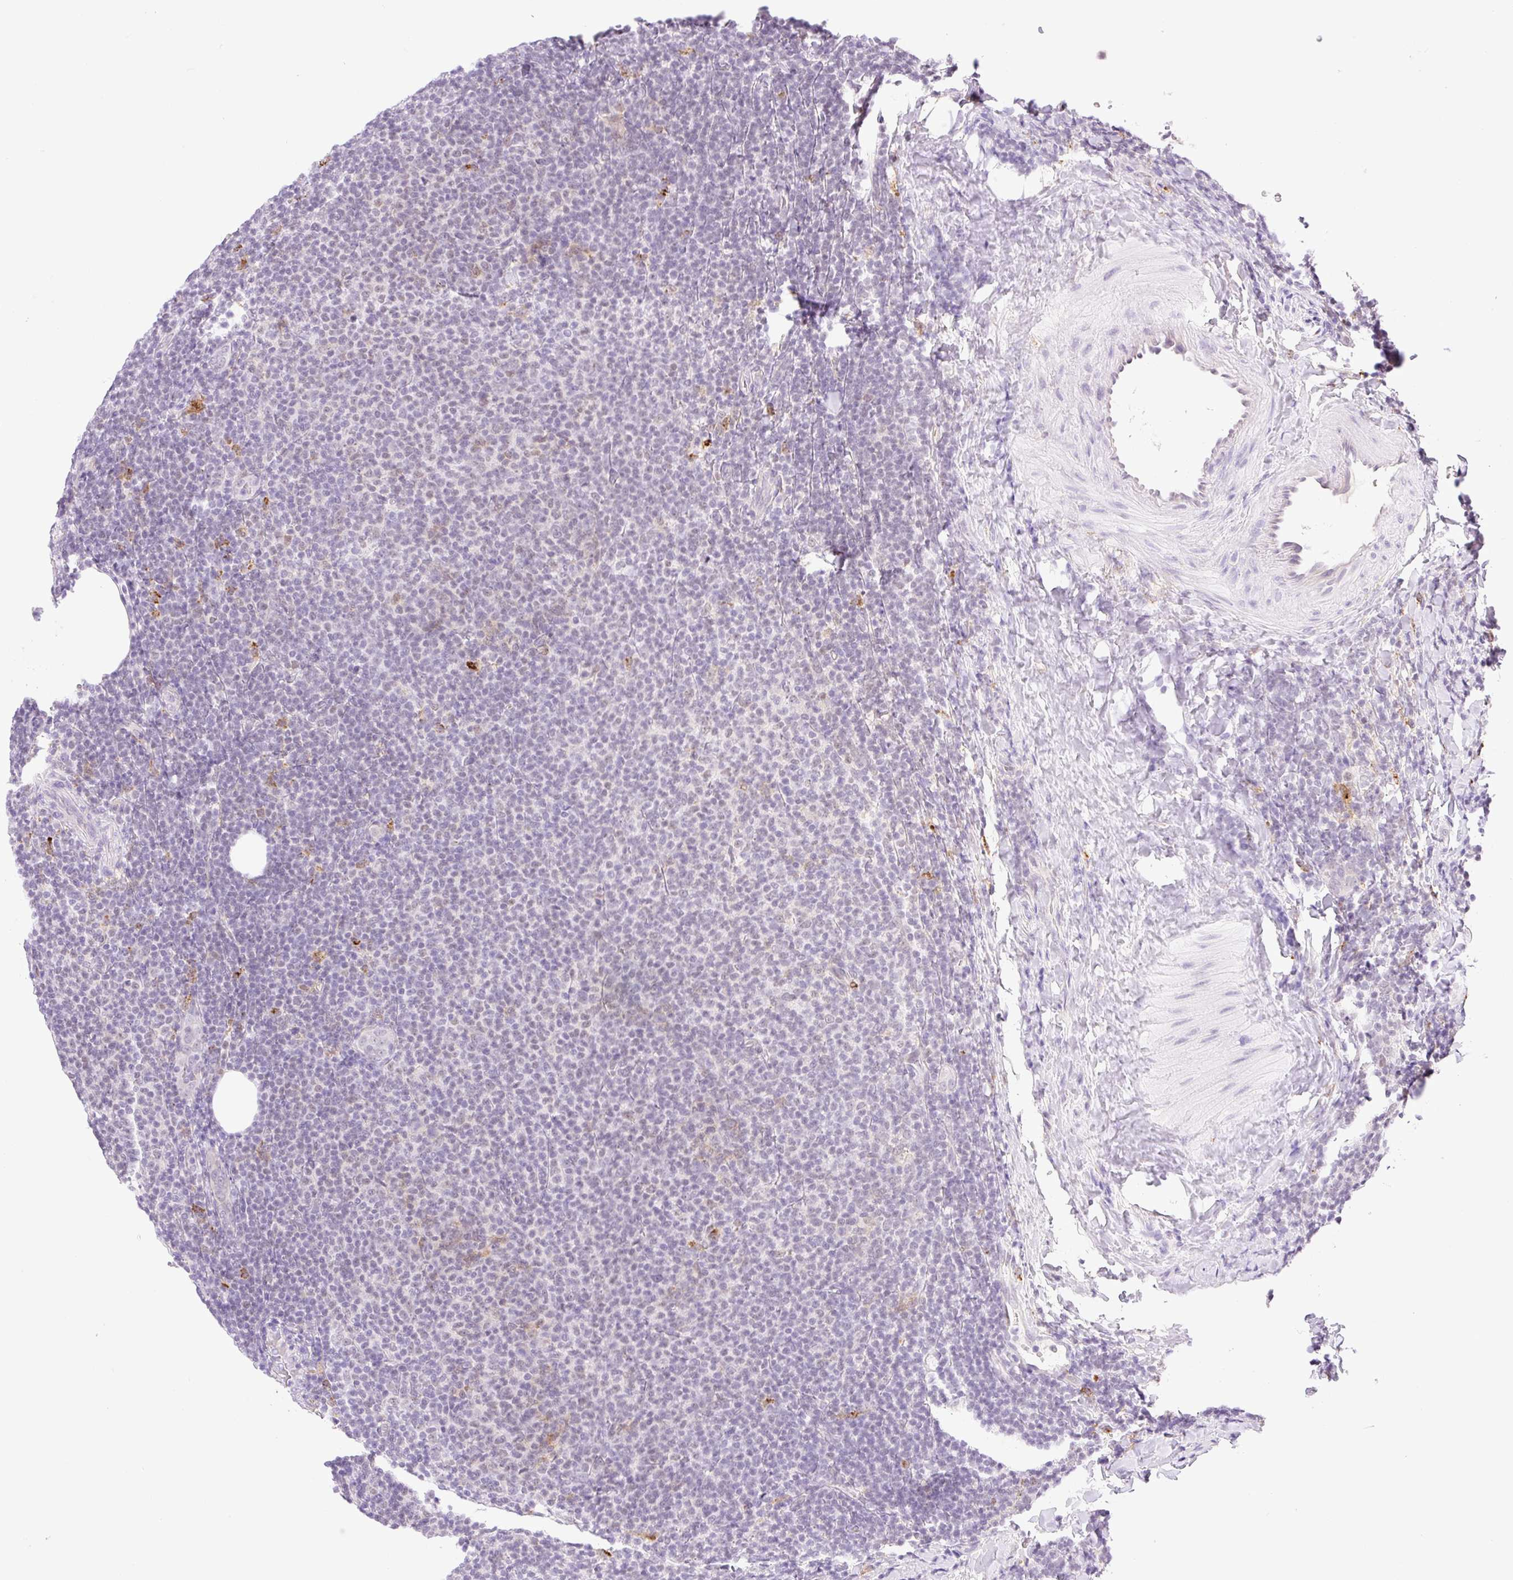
{"staining": {"intensity": "negative", "quantity": "none", "location": "none"}, "tissue": "lymphoma", "cell_type": "Tumor cells", "image_type": "cancer", "snomed": [{"axis": "morphology", "description": "Malignant lymphoma, non-Hodgkin's type, Low grade"}, {"axis": "topography", "description": "Lymph node"}], "caption": "There is no significant staining in tumor cells of malignant lymphoma, non-Hodgkin's type (low-grade). (Stains: DAB (3,3'-diaminobenzidine) immunohistochemistry with hematoxylin counter stain, Microscopy: brightfield microscopy at high magnification).", "gene": "PALM3", "patient": {"sex": "male", "age": 66}}